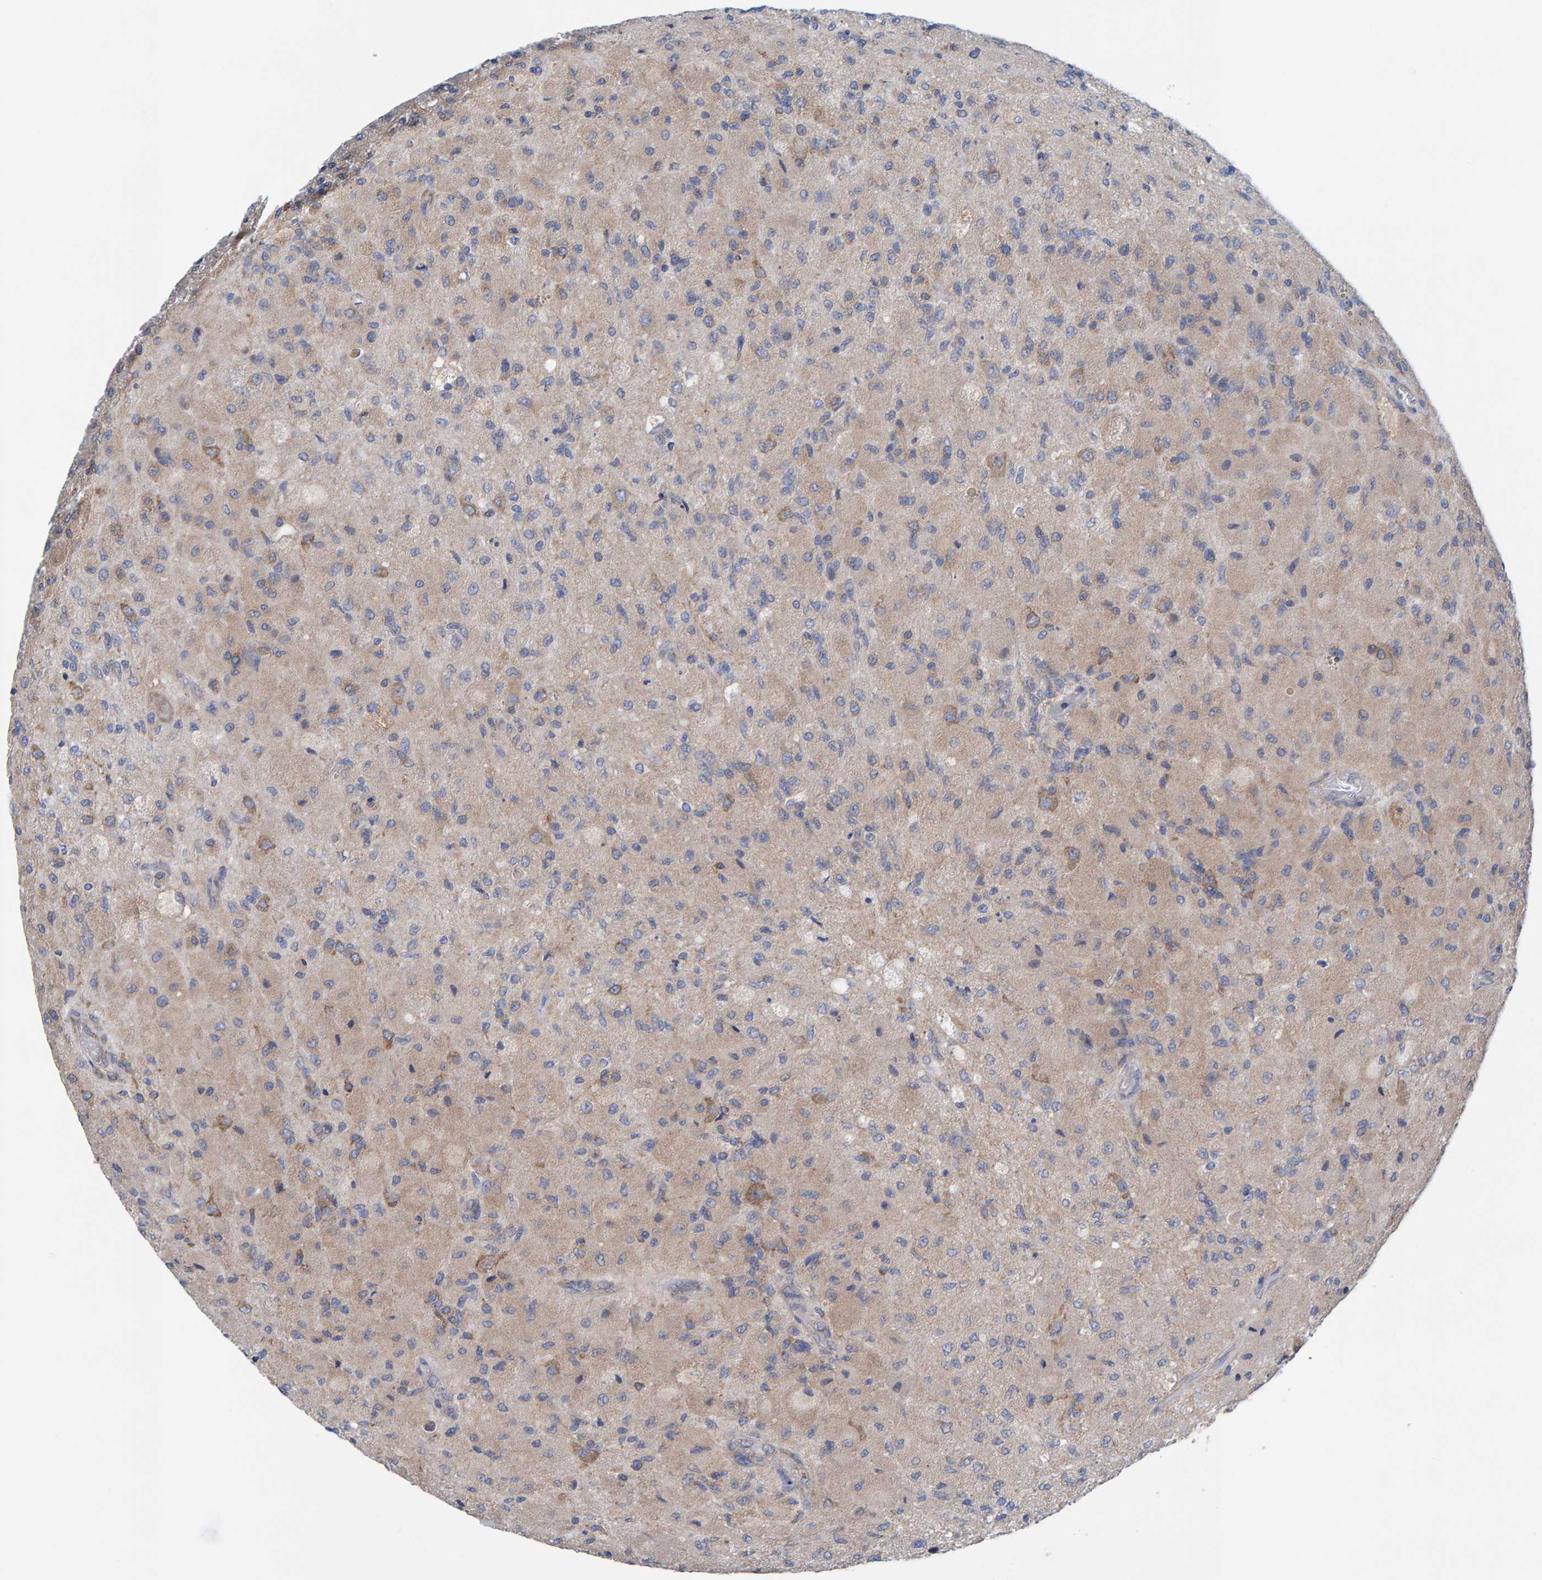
{"staining": {"intensity": "weak", "quantity": ">75%", "location": "cytoplasmic/membranous"}, "tissue": "glioma", "cell_type": "Tumor cells", "image_type": "cancer", "snomed": [{"axis": "morphology", "description": "Normal tissue, NOS"}, {"axis": "morphology", "description": "Glioma, malignant, High grade"}, {"axis": "topography", "description": "Cerebral cortex"}], "caption": "Immunohistochemical staining of malignant glioma (high-grade) displays low levels of weak cytoplasmic/membranous positivity in about >75% of tumor cells.", "gene": "CDK5RAP3", "patient": {"sex": "male", "age": 77}}